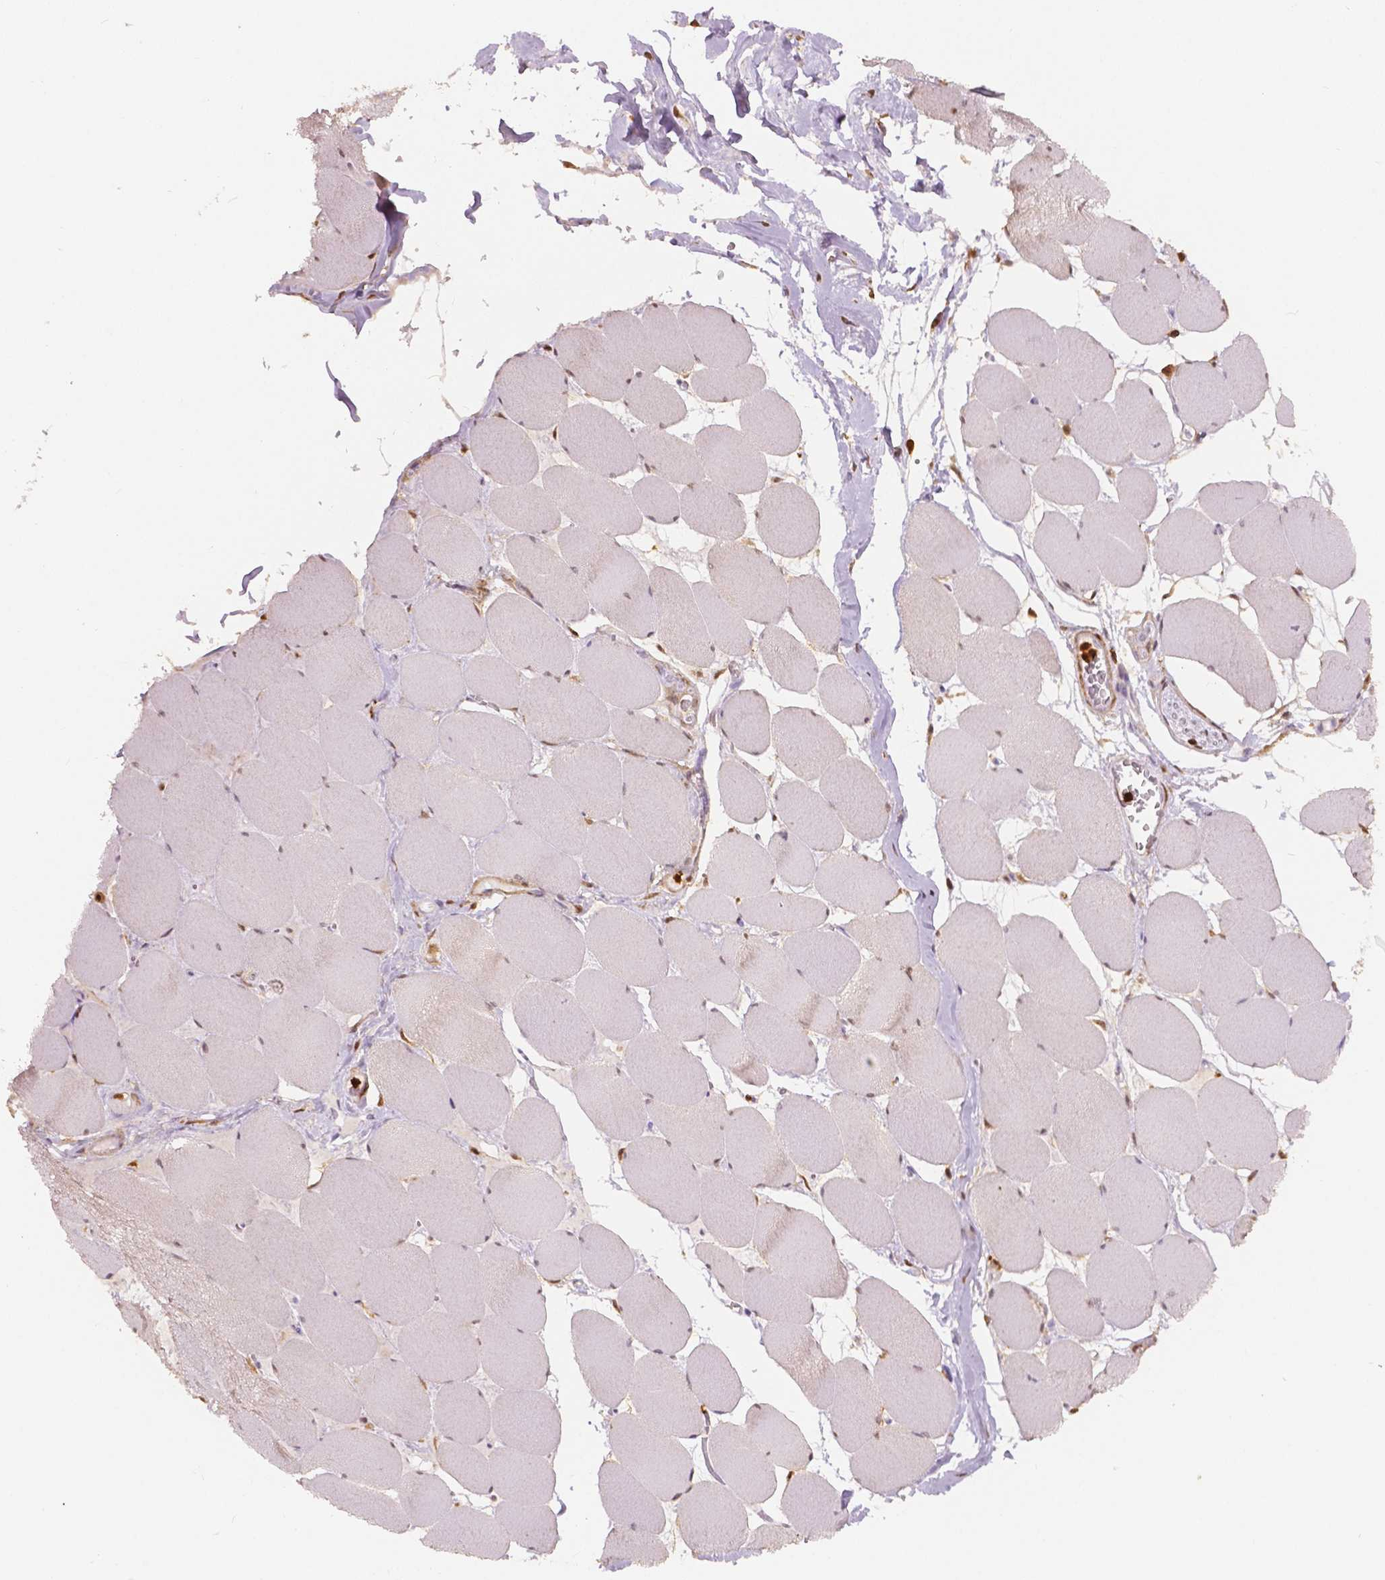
{"staining": {"intensity": "weak", "quantity": "<25%", "location": "cytoplasmic/membranous"}, "tissue": "skeletal muscle", "cell_type": "Myocytes", "image_type": "normal", "snomed": [{"axis": "morphology", "description": "Normal tissue, NOS"}, {"axis": "topography", "description": "Skeletal muscle"}], "caption": "IHC photomicrograph of benign skeletal muscle: skeletal muscle stained with DAB (3,3'-diaminobenzidine) exhibits no significant protein positivity in myocytes.", "gene": "S100A4", "patient": {"sex": "female", "age": 75}}